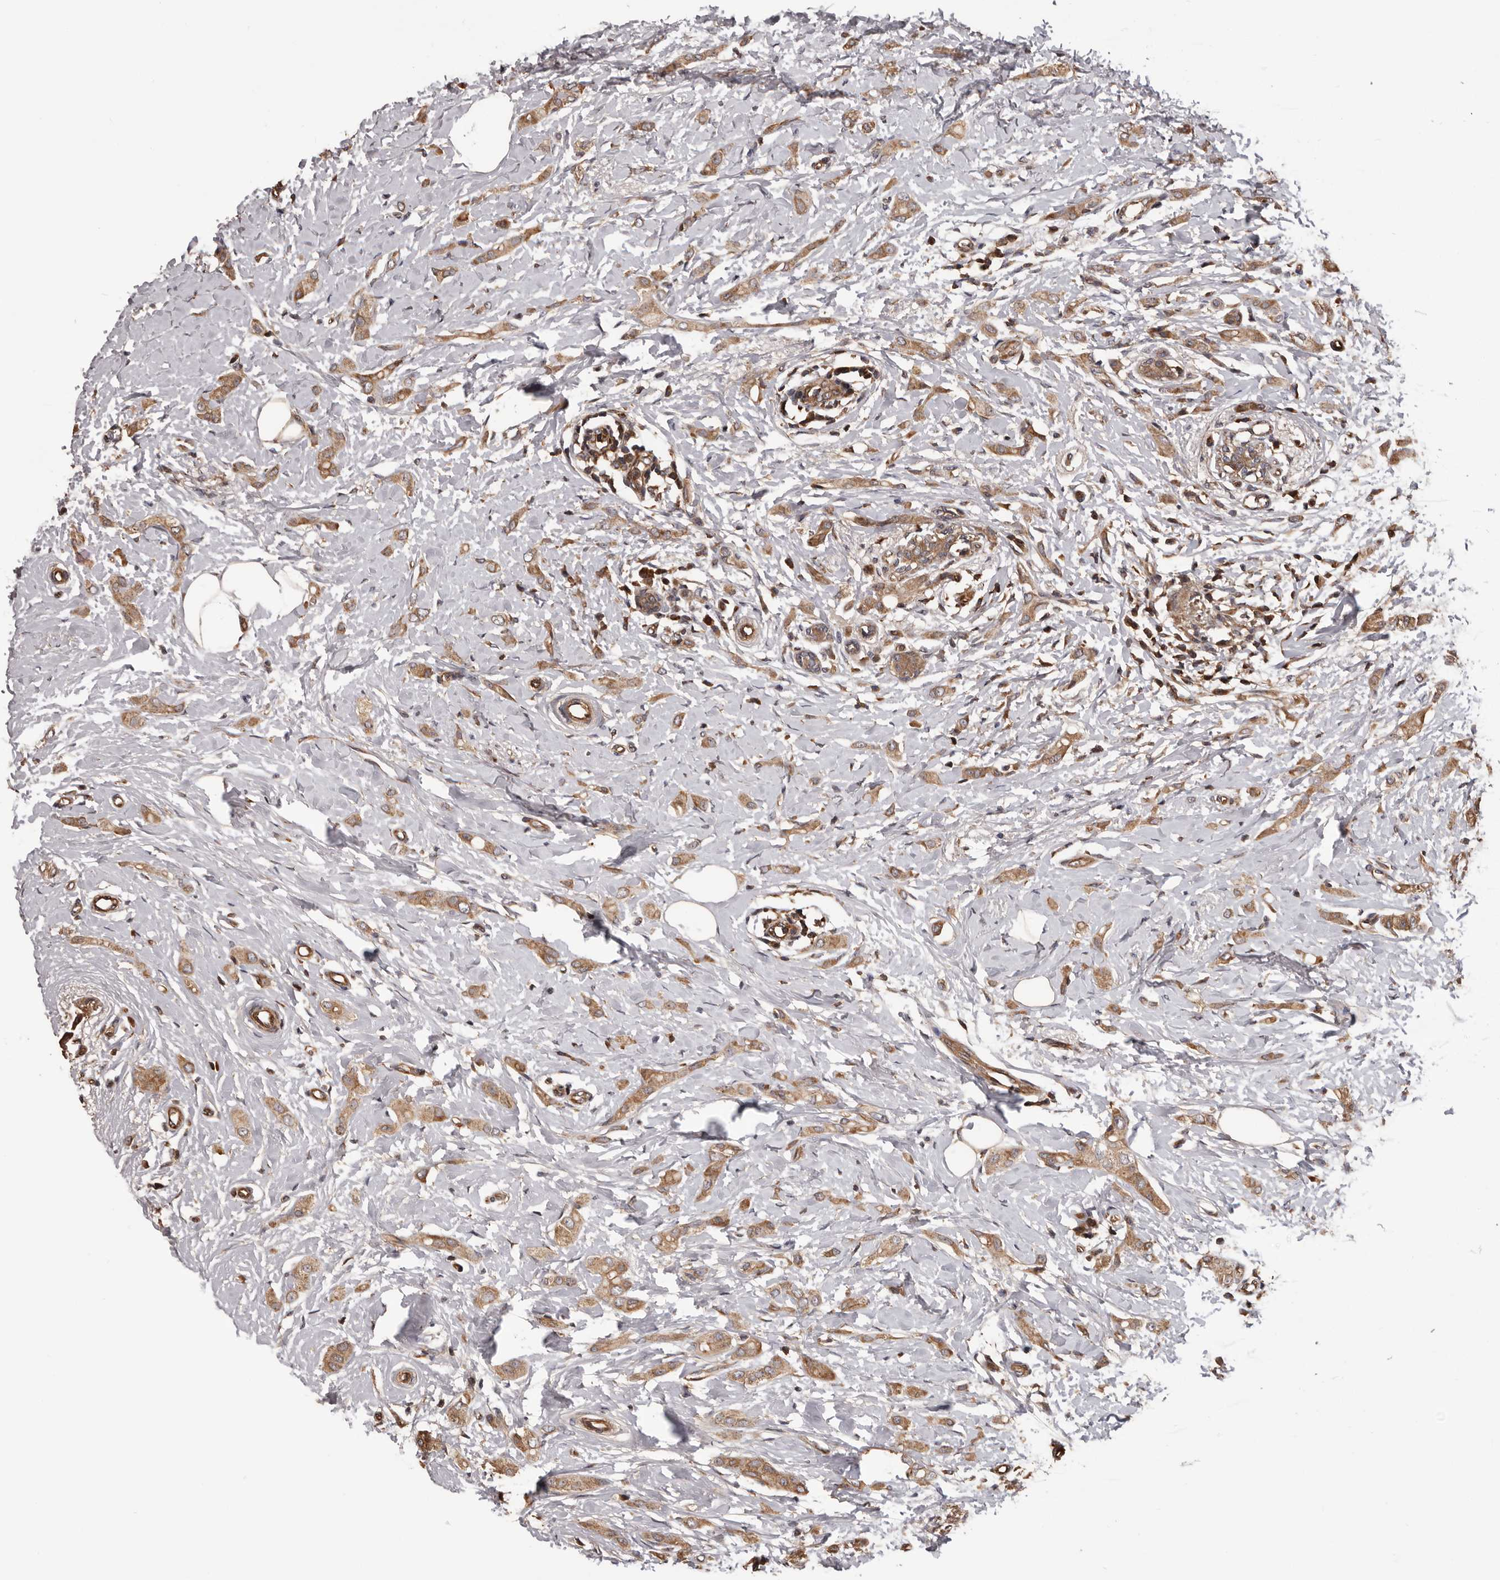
{"staining": {"intensity": "moderate", "quantity": ">75%", "location": "cytoplasmic/membranous"}, "tissue": "breast cancer", "cell_type": "Tumor cells", "image_type": "cancer", "snomed": [{"axis": "morphology", "description": "Lobular carcinoma"}, {"axis": "topography", "description": "Breast"}], "caption": "The immunohistochemical stain highlights moderate cytoplasmic/membranous positivity in tumor cells of breast cancer tissue. The staining was performed using DAB, with brown indicating positive protein expression. Nuclei are stained blue with hematoxylin.", "gene": "ADAMTS2", "patient": {"sex": "female", "age": 55}}